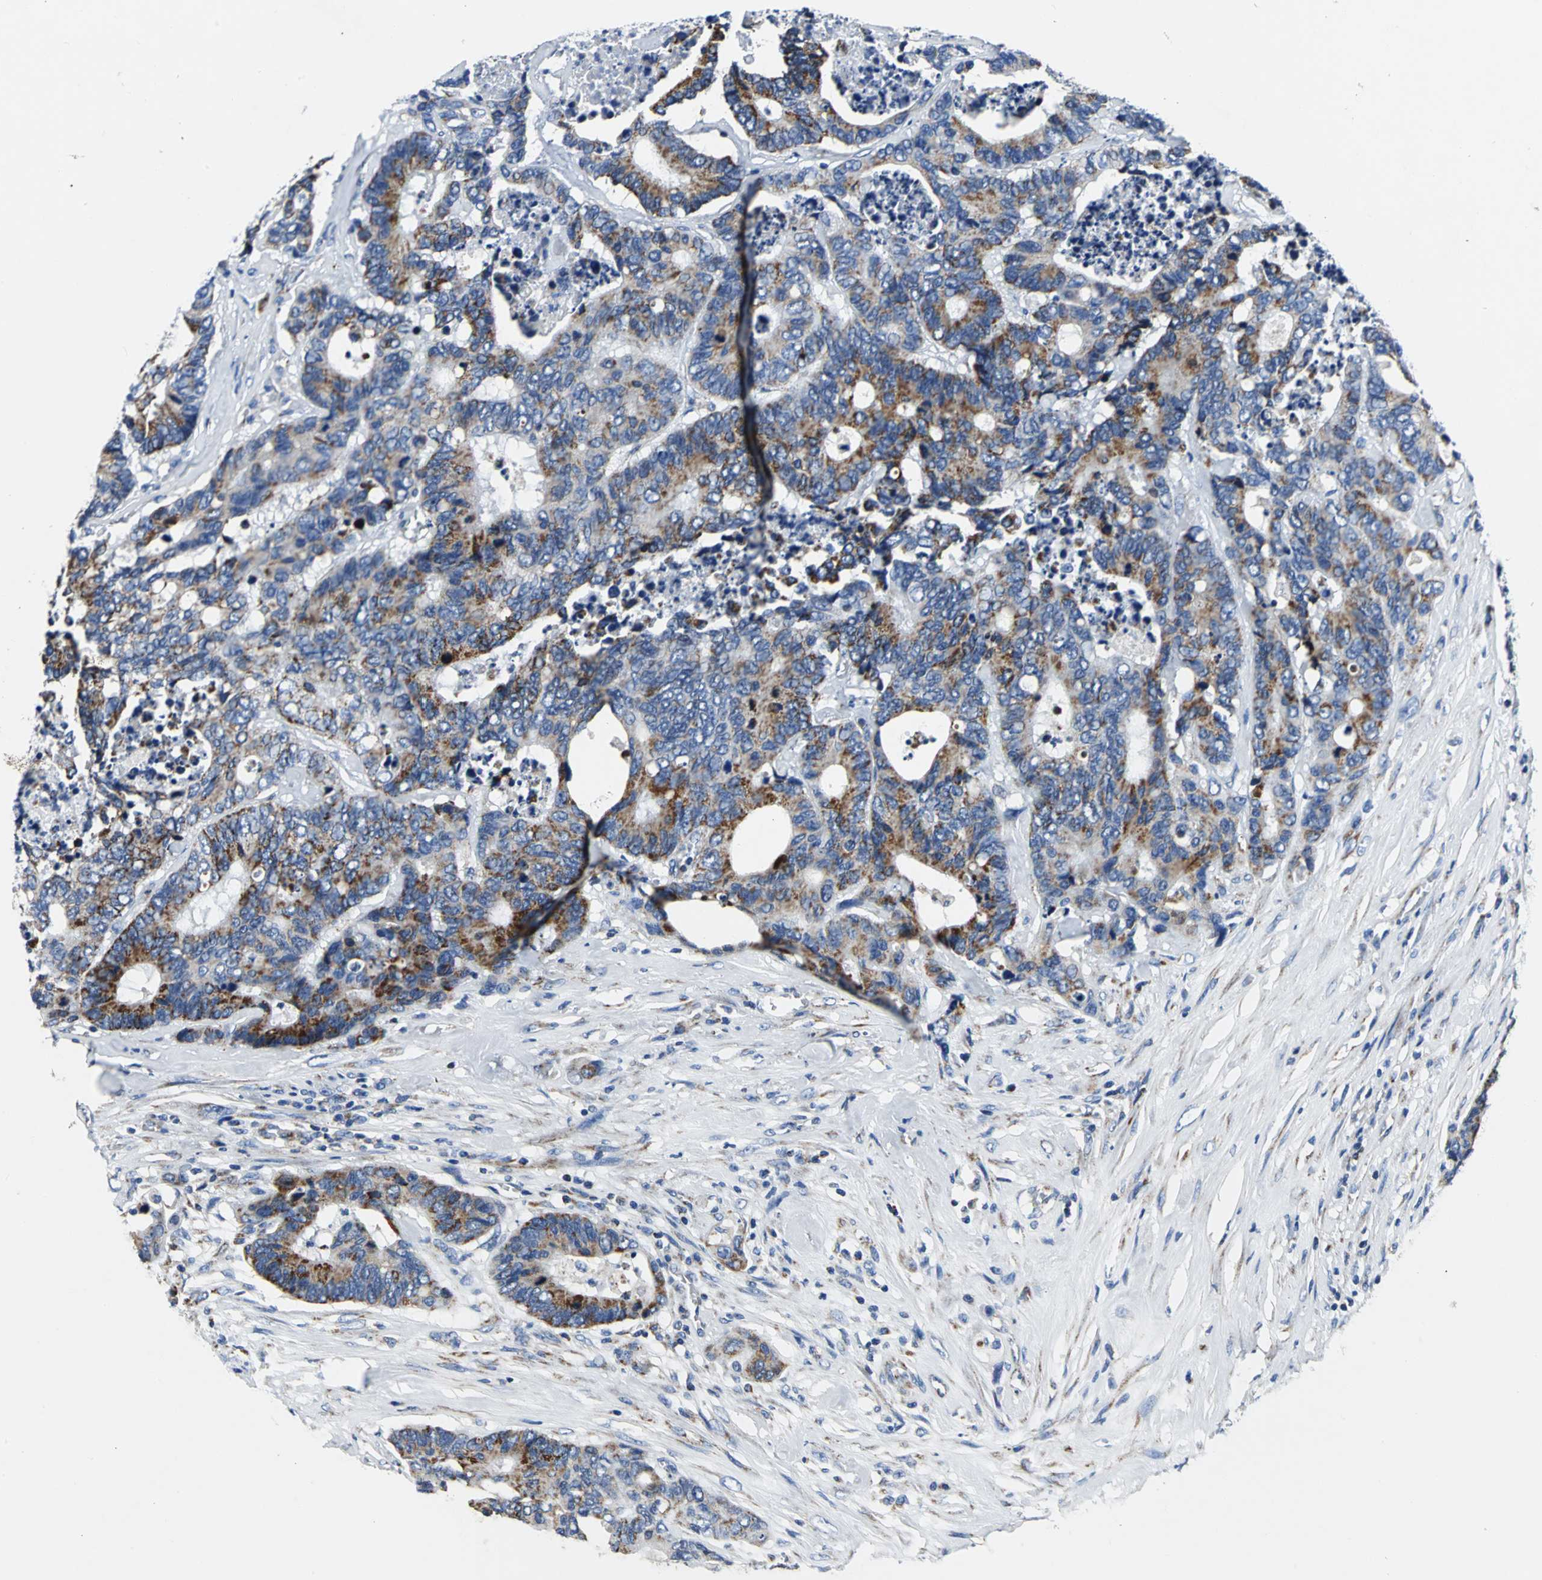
{"staining": {"intensity": "moderate", "quantity": ">75%", "location": "cytoplasmic/membranous"}, "tissue": "colorectal cancer", "cell_type": "Tumor cells", "image_type": "cancer", "snomed": [{"axis": "morphology", "description": "Adenocarcinoma, NOS"}, {"axis": "topography", "description": "Rectum"}], "caption": "The histopathology image demonstrates a brown stain indicating the presence of a protein in the cytoplasmic/membranous of tumor cells in colorectal adenocarcinoma.", "gene": "IFI6", "patient": {"sex": "male", "age": 55}}